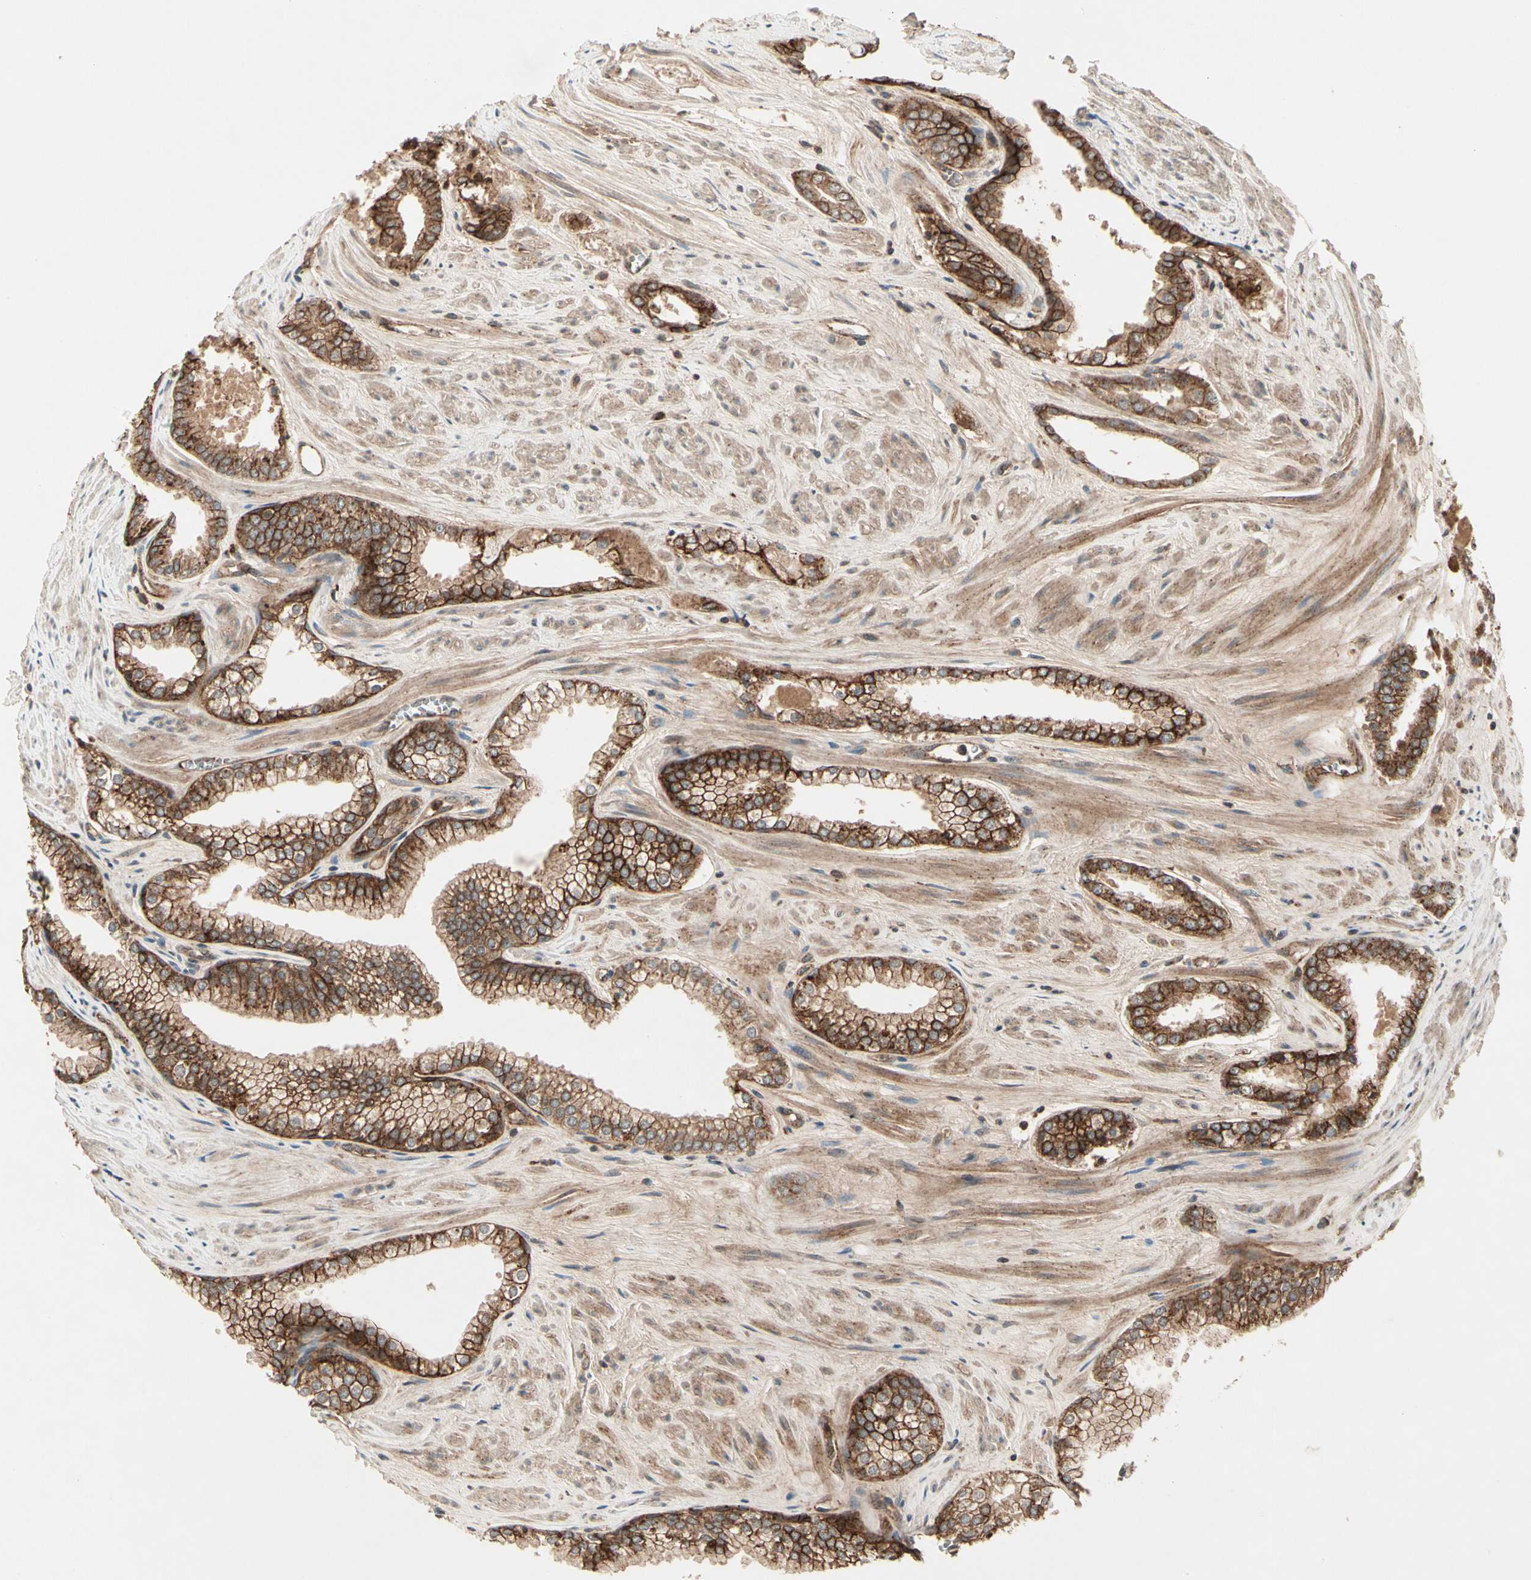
{"staining": {"intensity": "strong", "quantity": ">75%", "location": "cytoplasmic/membranous"}, "tissue": "prostate cancer", "cell_type": "Tumor cells", "image_type": "cancer", "snomed": [{"axis": "morphology", "description": "Adenocarcinoma, Low grade"}, {"axis": "topography", "description": "Prostate"}], "caption": "DAB (3,3'-diaminobenzidine) immunohistochemical staining of human prostate cancer reveals strong cytoplasmic/membranous protein staining in about >75% of tumor cells.", "gene": "FLOT1", "patient": {"sex": "male", "age": 60}}